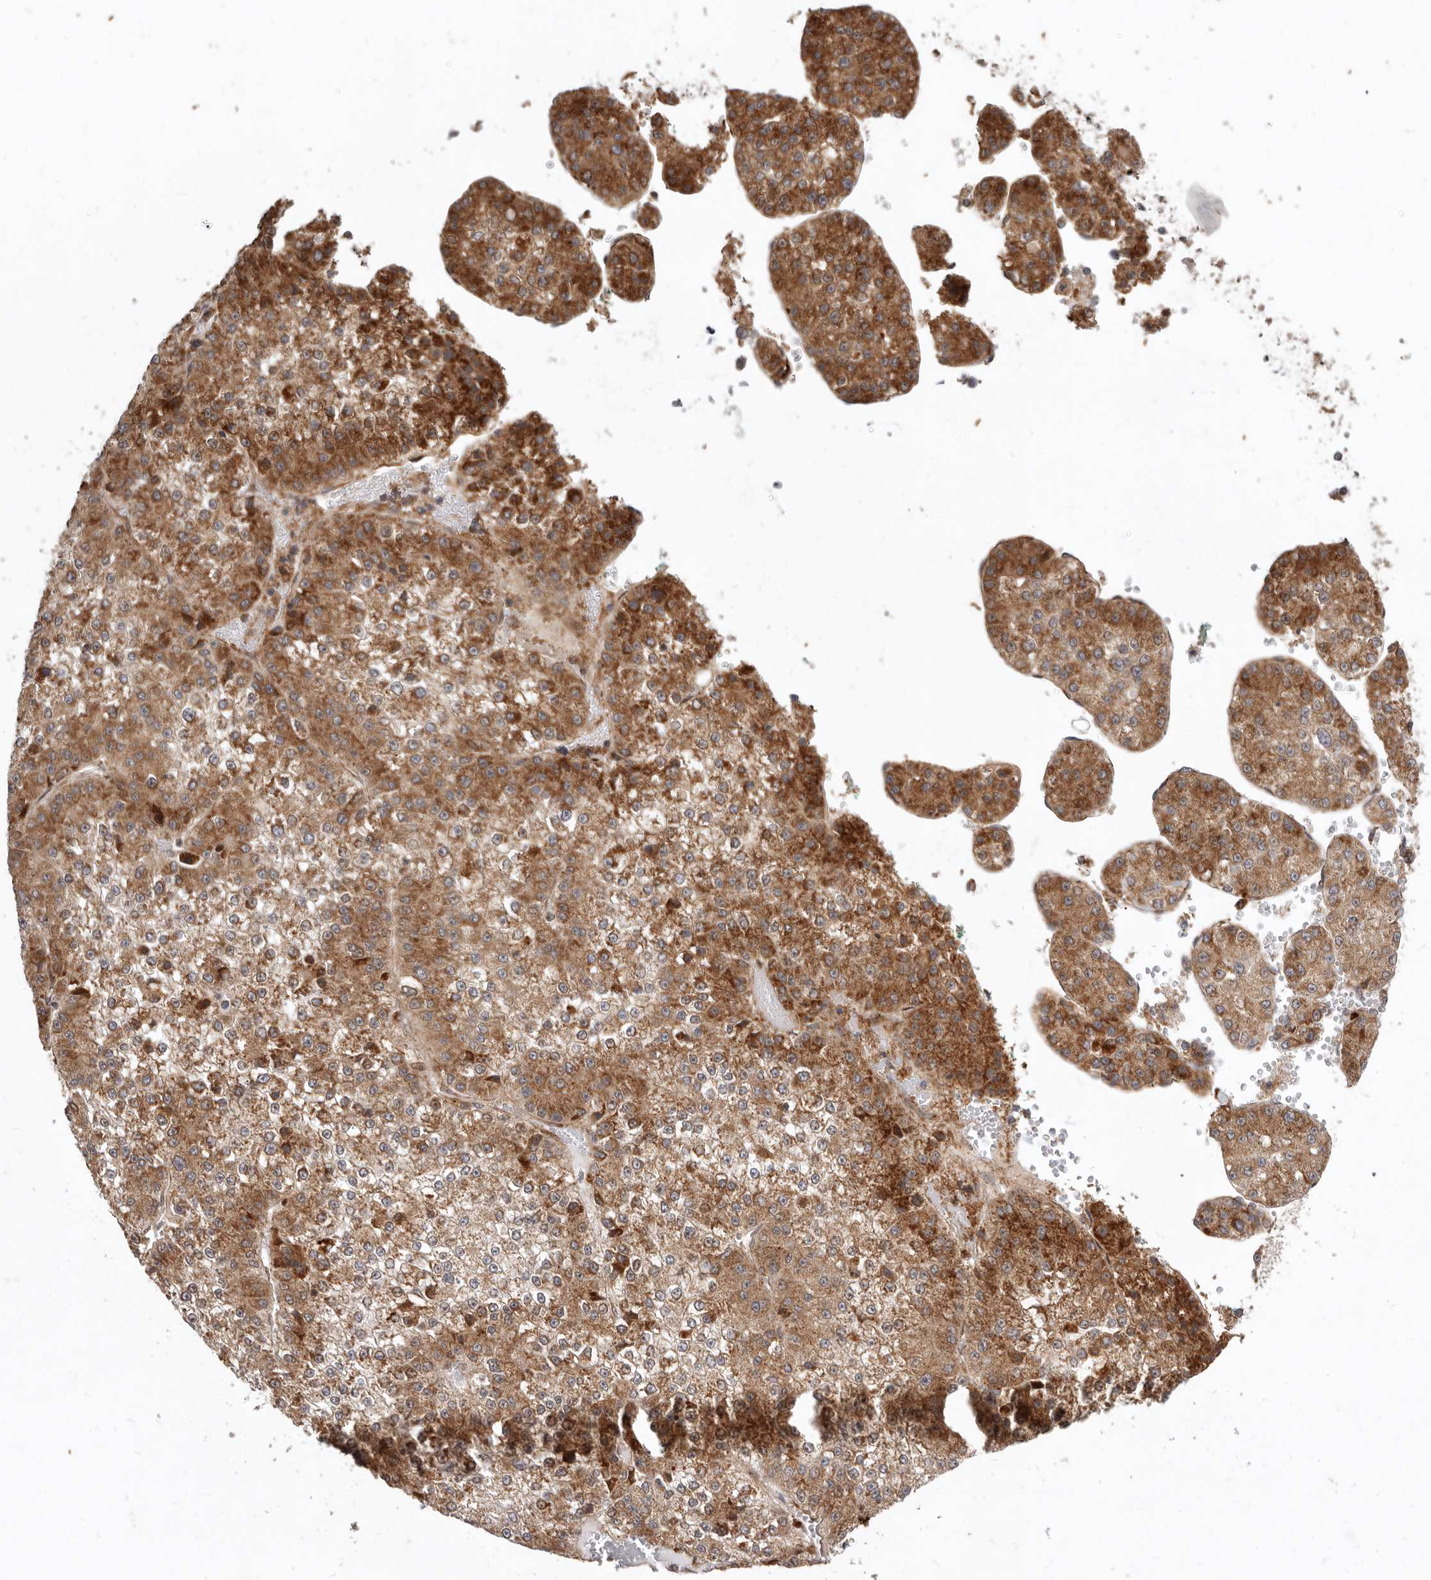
{"staining": {"intensity": "strong", "quantity": ">75%", "location": "cytoplasmic/membranous"}, "tissue": "liver cancer", "cell_type": "Tumor cells", "image_type": "cancer", "snomed": [{"axis": "morphology", "description": "Carcinoma, Hepatocellular, NOS"}, {"axis": "topography", "description": "Liver"}], "caption": "Brown immunohistochemical staining in liver hepatocellular carcinoma reveals strong cytoplasmic/membranous positivity in approximately >75% of tumor cells.", "gene": "MRPS10", "patient": {"sex": "female", "age": 73}}